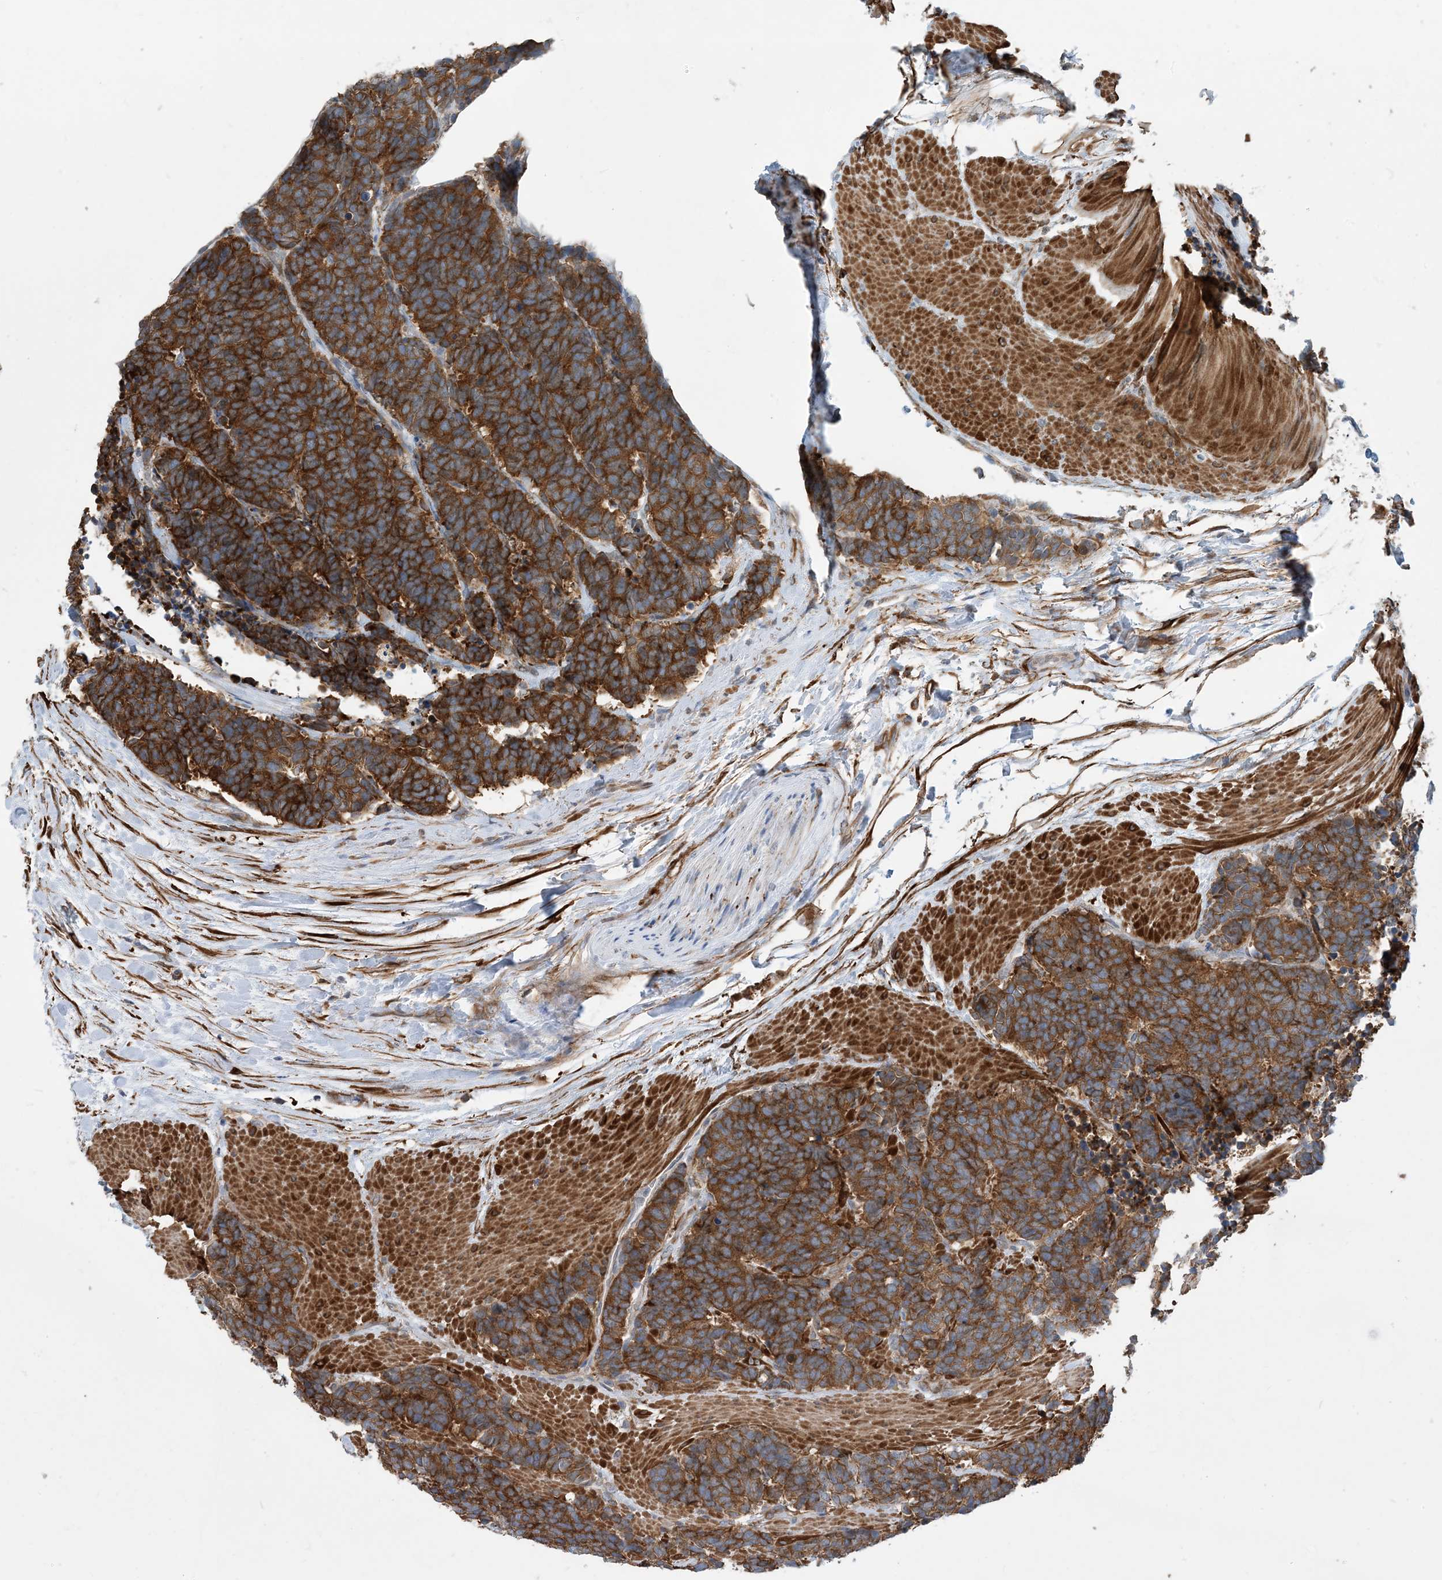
{"staining": {"intensity": "moderate", "quantity": ">75%", "location": "cytoplasmic/membranous"}, "tissue": "carcinoid", "cell_type": "Tumor cells", "image_type": "cancer", "snomed": [{"axis": "morphology", "description": "Carcinoma, NOS"}, {"axis": "morphology", "description": "Carcinoid, malignant, NOS"}, {"axis": "topography", "description": "Urinary bladder"}], "caption": "Brown immunohistochemical staining in human carcinoid shows moderate cytoplasmic/membranous staining in approximately >75% of tumor cells.", "gene": "EIF2A", "patient": {"sex": "male", "age": 57}}